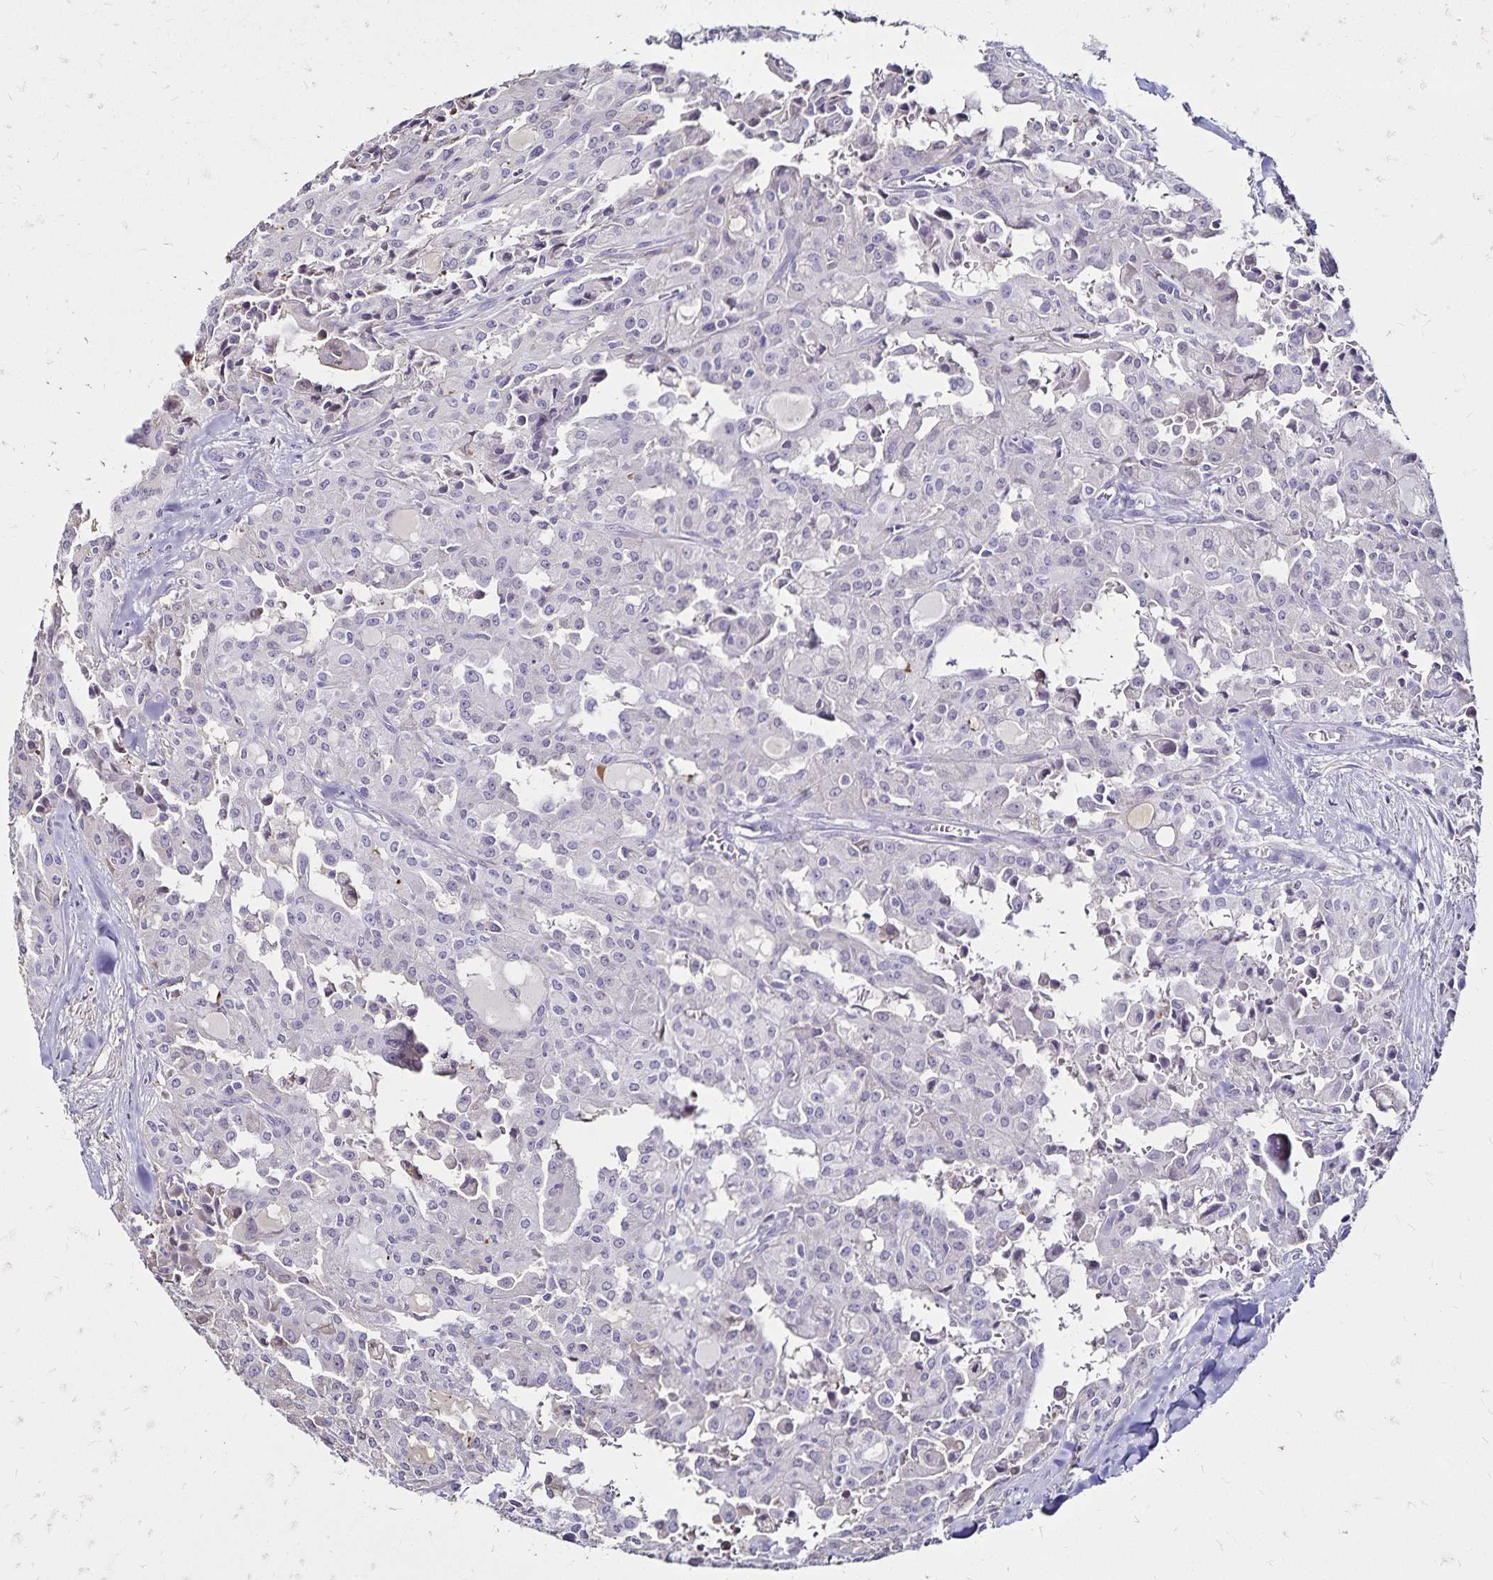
{"staining": {"intensity": "negative", "quantity": "none", "location": "none"}, "tissue": "head and neck cancer", "cell_type": "Tumor cells", "image_type": "cancer", "snomed": [{"axis": "morphology", "description": "Adenocarcinoma, NOS"}, {"axis": "topography", "description": "Head-Neck"}], "caption": "Immunohistochemistry (IHC) image of human head and neck adenocarcinoma stained for a protein (brown), which exhibits no staining in tumor cells.", "gene": "KISS1", "patient": {"sex": "male", "age": 64}}